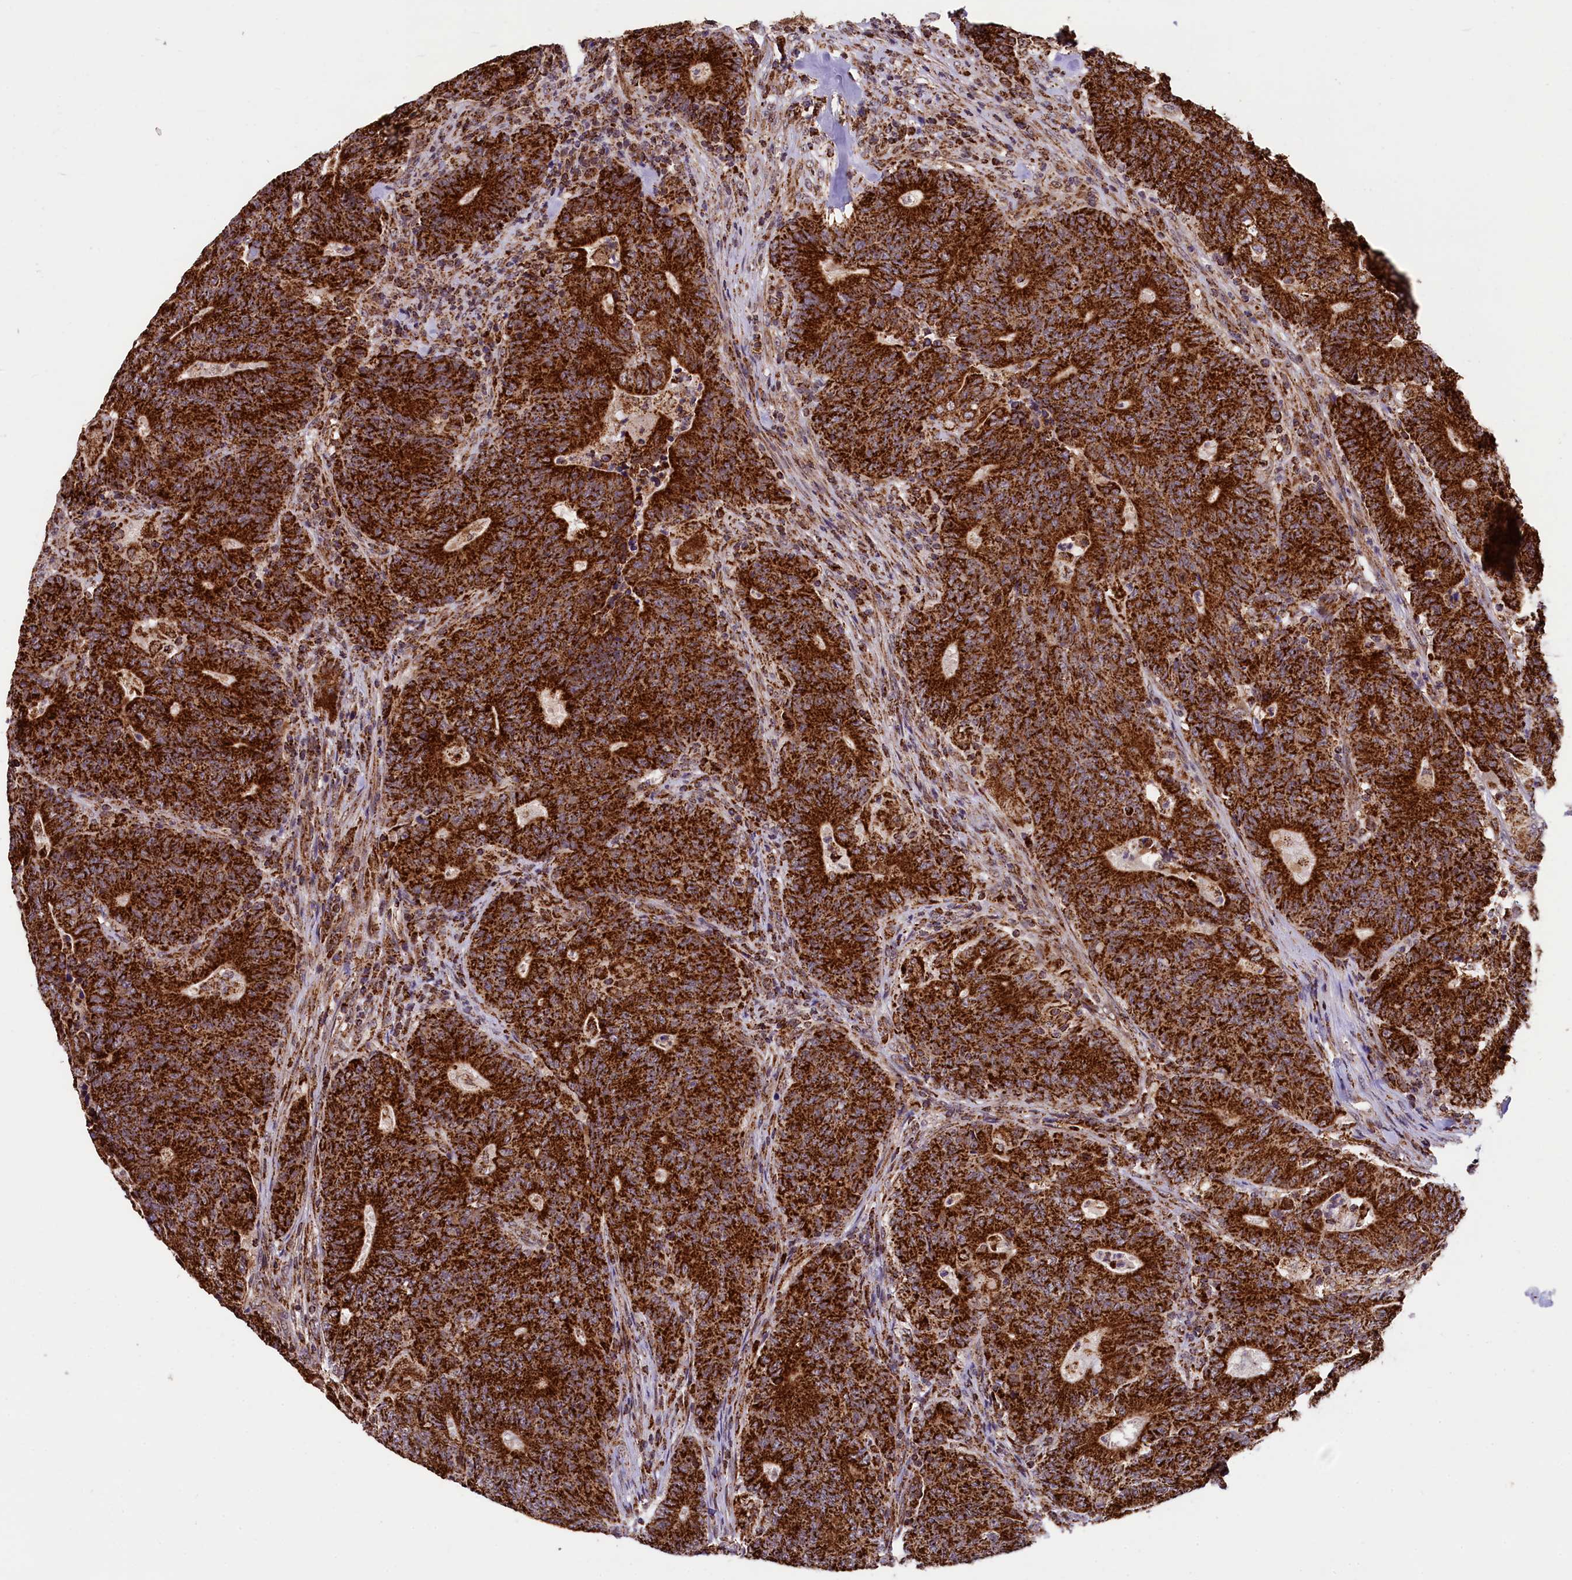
{"staining": {"intensity": "strong", "quantity": ">75%", "location": "cytoplasmic/membranous"}, "tissue": "colorectal cancer", "cell_type": "Tumor cells", "image_type": "cancer", "snomed": [{"axis": "morphology", "description": "Adenocarcinoma, NOS"}, {"axis": "topography", "description": "Colon"}], "caption": "IHC of colorectal cancer reveals high levels of strong cytoplasmic/membranous expression in about >75% of tumor cells. Nuclei are stained in blue.", "gene": "KLC2", "patient": {"sex": "female", "age": 75}}